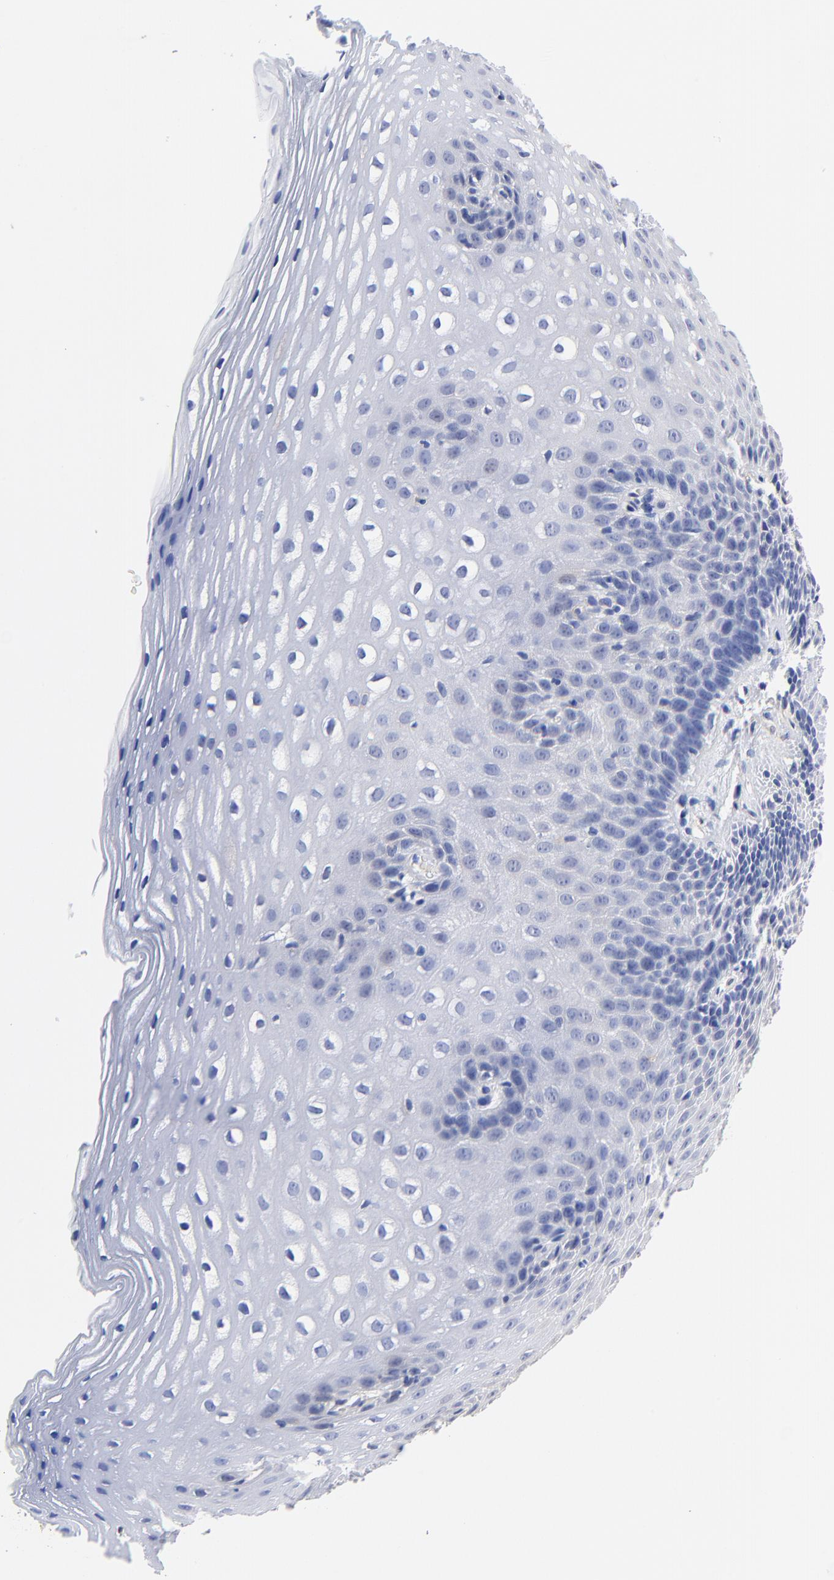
{"staining": {"intensity": "negative", "quantity": "none", "location": "none"}, "tissue": "esophagus", "cell_type": "Squamous epithelial cells", "image_type": "normal", "snomed": [{"axis": "morphology", "description": "Normal tissue, NOS"}, {"axis": "topography", "description": "Esophagus"}], "caption": "DAB immunohistochemical staining of benign human esophagus exhibits no significant staining in squamous epithelial cells. The staining was performed using DAB (3,3'-diaminobenzidine) to visualize the protein expression in brown, while the nuclei were stained in blue with hematoxylin (Magnification: 20x).", "gene": "TAGLN2", "patient": {"sex": "female", "age": 70}}